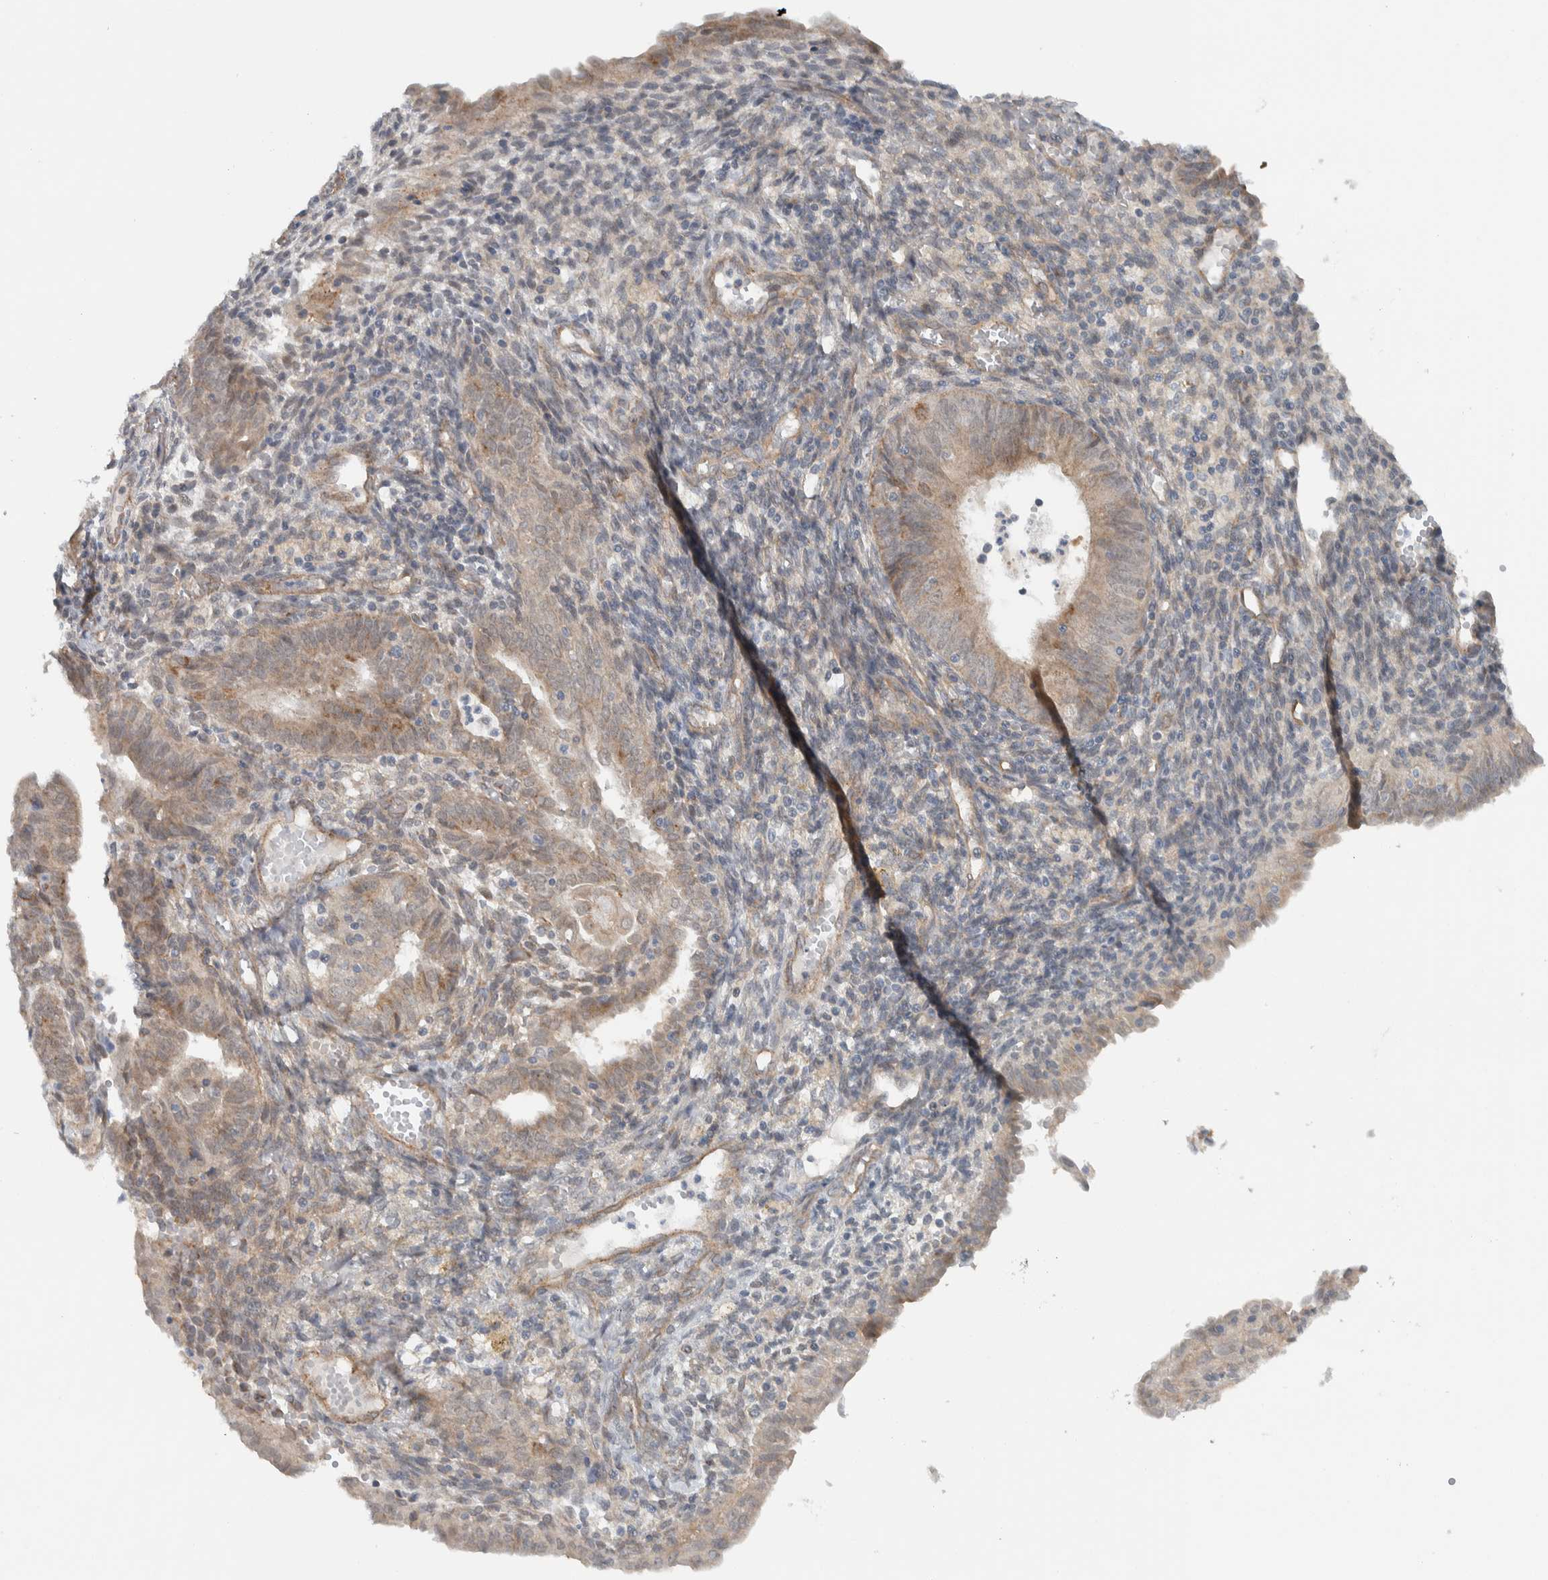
{"staining": {"intensity": "weak", "quantity": ">75%", "location": "cytoplasmic/membranous"}, "tissue": "endometrial cancer", "cell_type": "Tumor cells", "image_type": "cancer", "snomed": [{"axis": "morphology", "description": "Adenocarcinoma, NOS"}, {"axis": "topography", "description": "Endometrium"}], "caption": "There is low levels of weak cytoplasmic/membranous expression in tumor cells of endometrial adenocarcinoma, as demonstrated by immunohistochemical staining (brown color).", "gene": "RERE", "patient": {"sex": "female", "age": 58}}